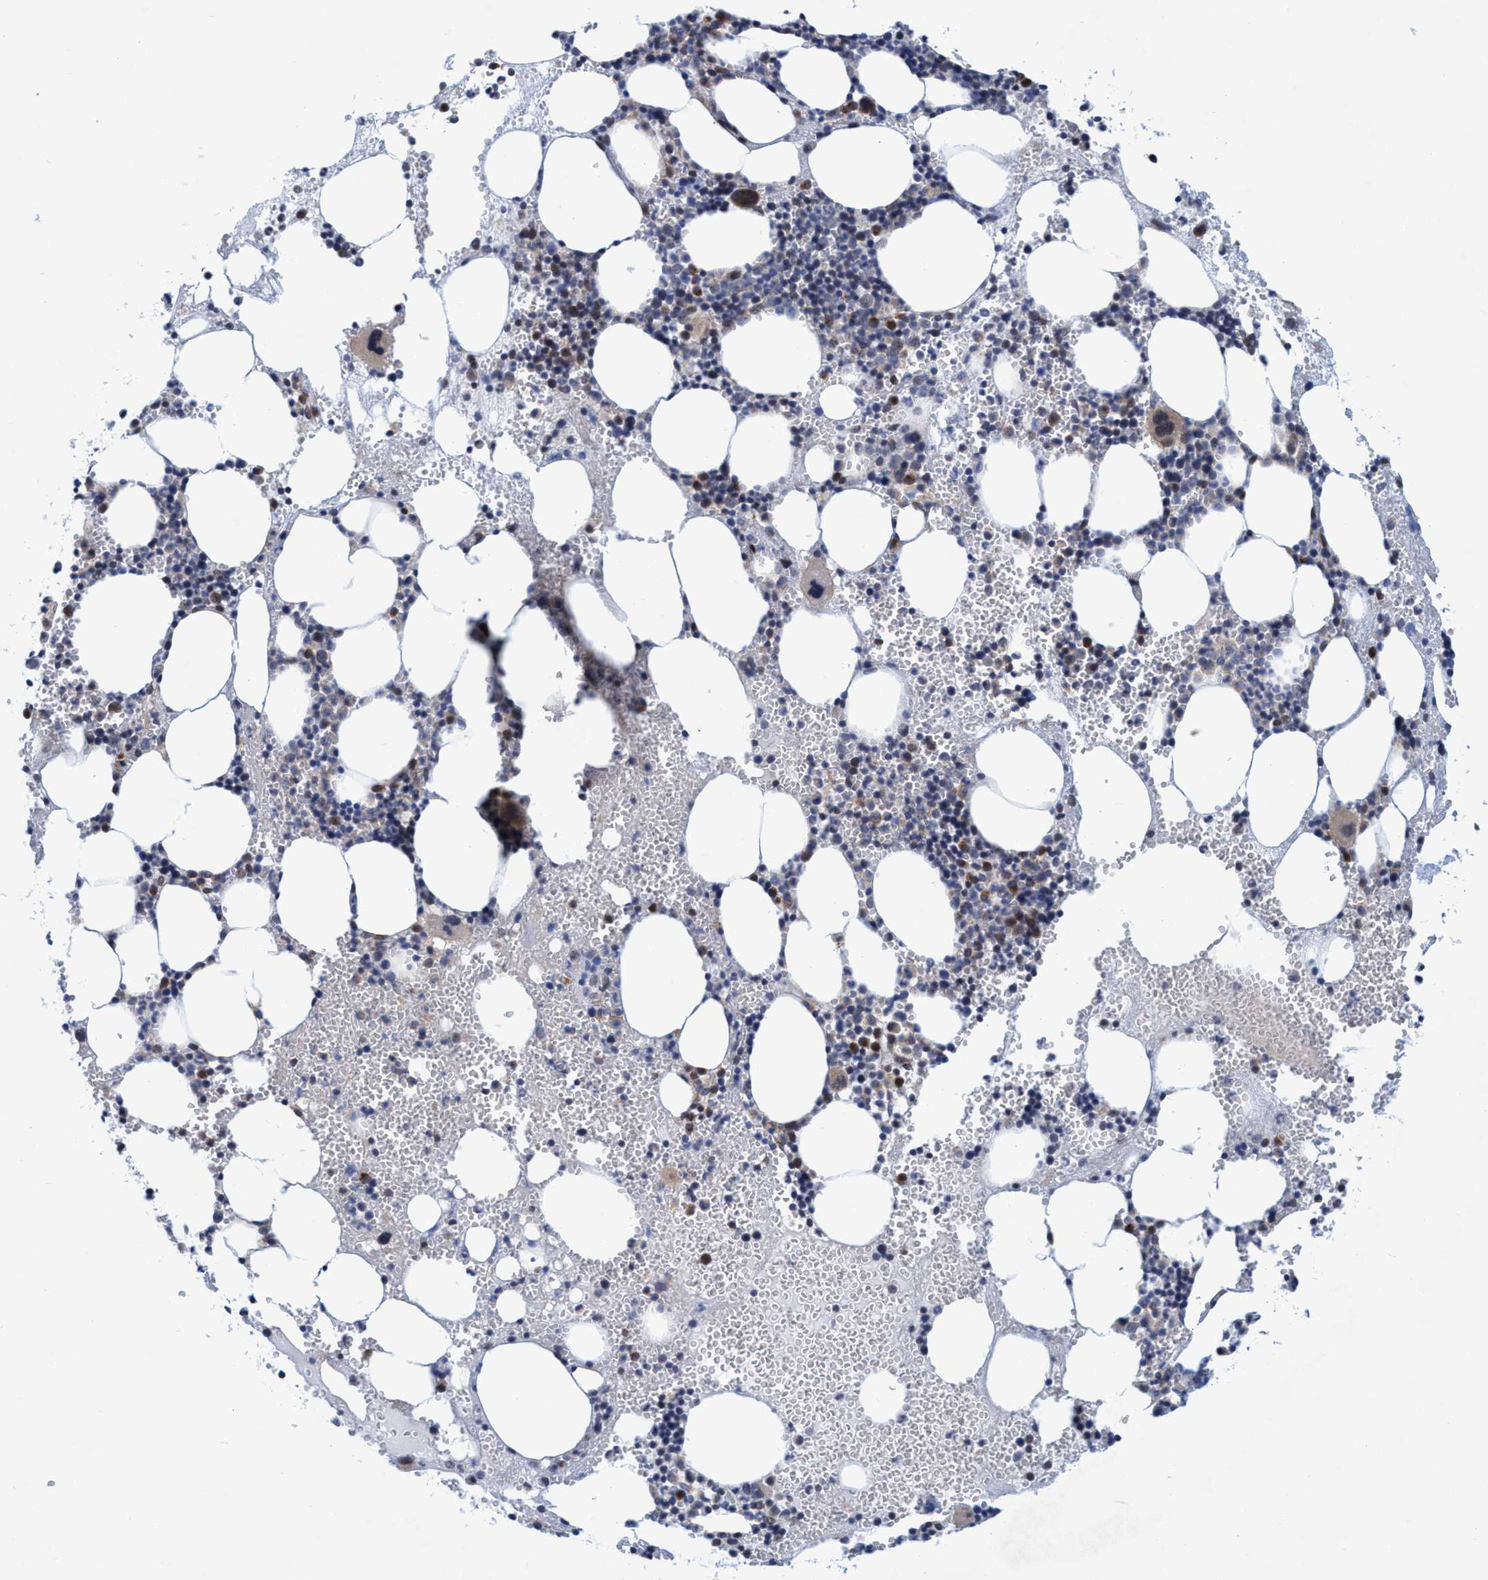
{"staining": {"intensity": "moderate", "quantity": "<25%", "location": "cytoplasmic/membranous"}, "tissue": "bone marrow", "cell_type": "Hematopoietic cells", "image_type": "normal", "snomed": [{"axis": "morphology", "description": "Normal tissue, NOS"}, {"axis": "morphology", "description": "Inflammation, NOS"}, {"axis": "topography", "description": "Bone marrow"}], "caption": "Bone marrow stained with immunohistochemistry demonstrates moderate cytoplasmic/membranous positivity in approximately <25% of hematopoietic cells.", "gene": "POLR1F", "patient": {"sex": "female", "age": 67}}